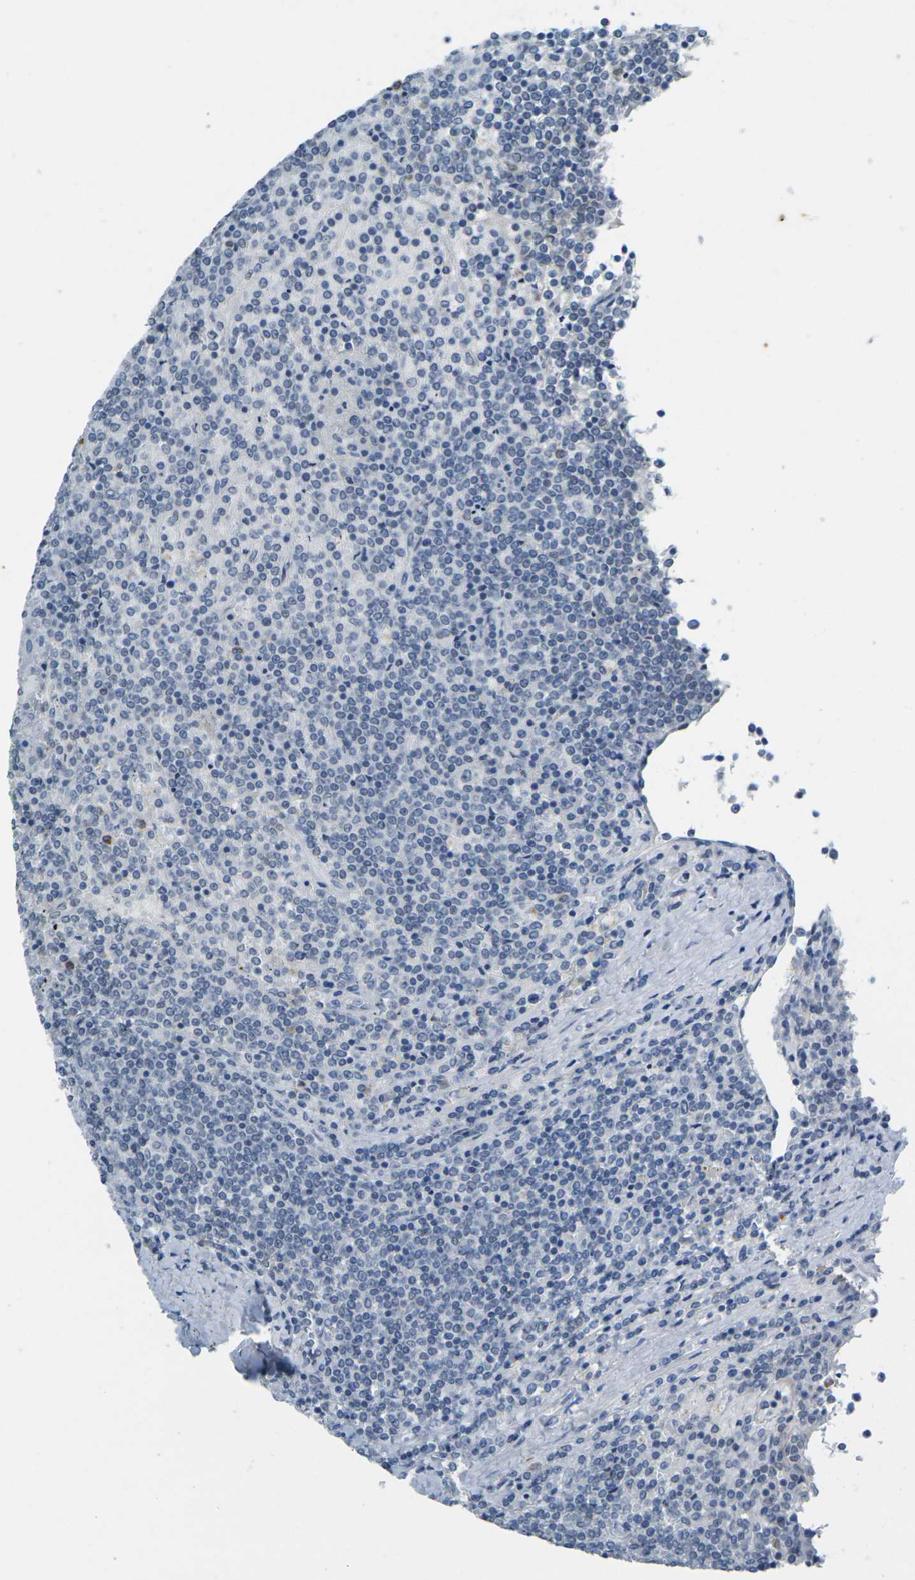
{"staining": {"intensity": "negative", "quantity": "none", "location": "none"}, "tissue": "lymphoma", "cell_type": "Tumor cells", "image_type": "cancer", "snomed": [{"axis": "morphology", "description": "Malignant lymphoma, non-Hodgkin's type, Low grade"}, {"axis": "topography", "description": "Spleen"}], "caption": "Tumor cells are negative for protein expression in human low-grade malignant lymphoma, non-Hodgkin's type.", "gene": "SPTBN2", "patient": {"sex": "female", "age": 19}}